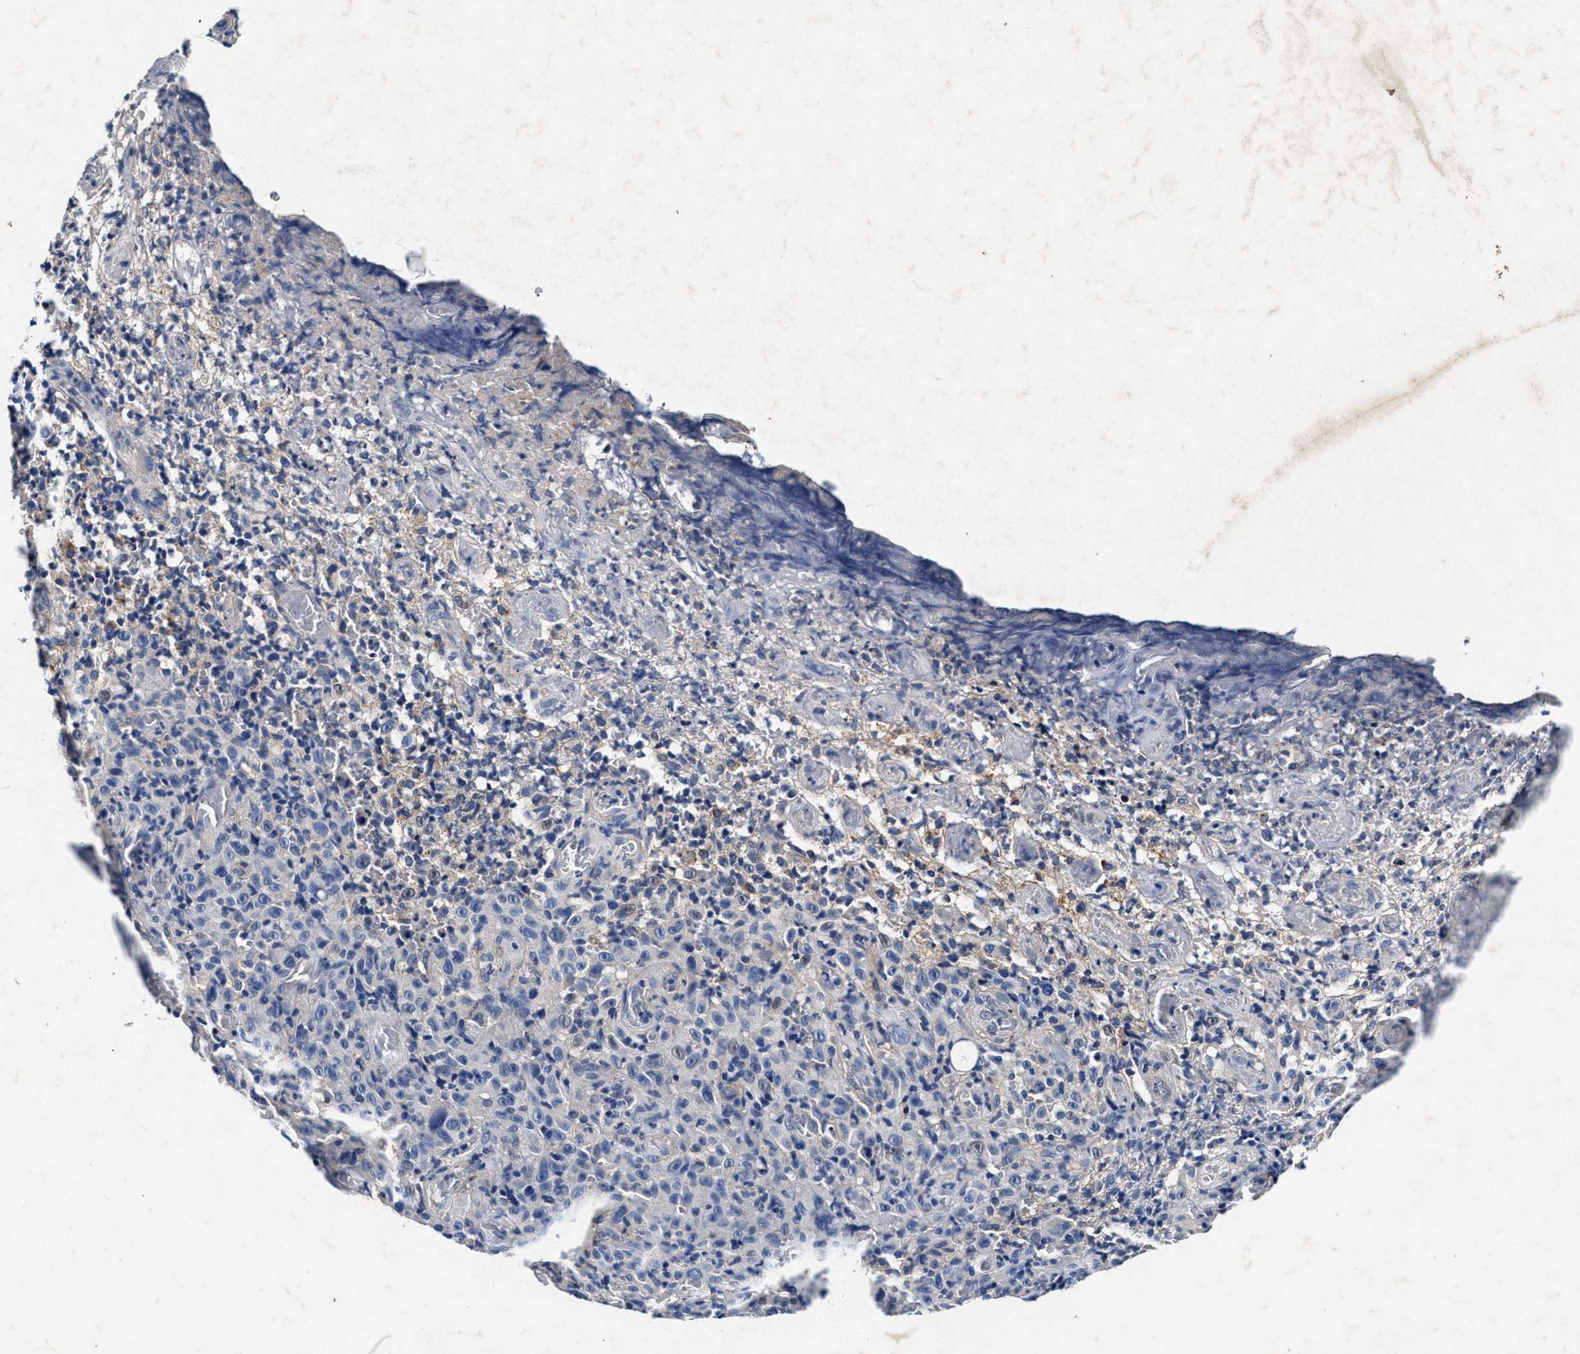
{"staining": {"intensity": "negative", "quantity": "none", "location": "none"}, "tissue": "melanoma", "cell_type": "Tumor cells", "image_type": "cancer", "snomed": [{"axis": "morphology", "description": "Malignant melanoma, NOS"}, {"axis": "topography", "description": "Skin"}], "caption": "A high-resolution image shows immunohistochemistry (IHC) staining of melanoma, which reveals no significant positivity in tumor cells.", "gene": "SLC8A1", "patient": {"sex": "female", "age": 82}}